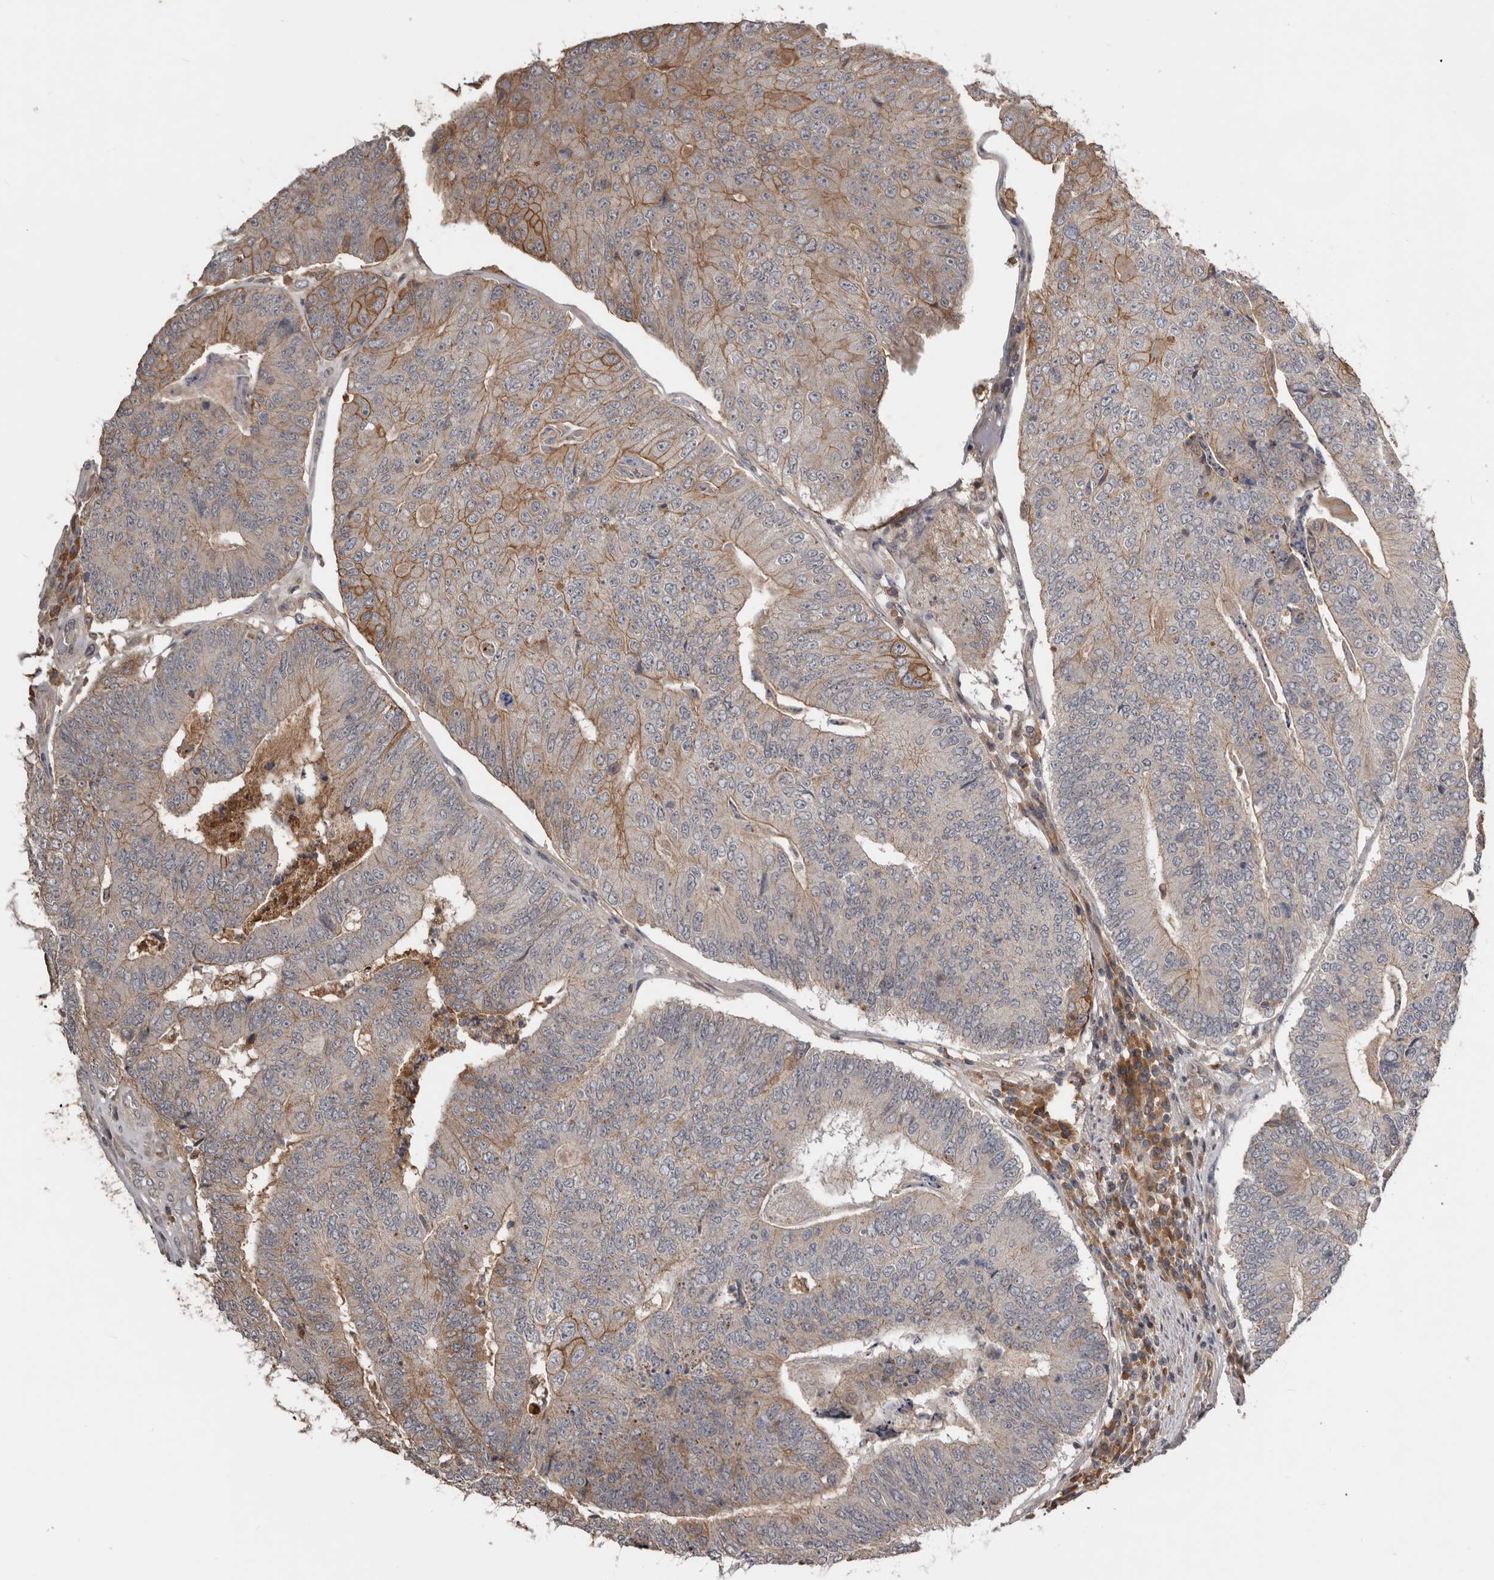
{"staining": {"intensity": "moderate", "quantity": "<25%", "location": "cytoplasmic/membranous"}, "tissue": "colorectal cancer", "cell_type": "Tumor cells", "image_type": "cancer", "snomed": [{"axis": "morphology", "description": "Adenocarcinoma, NOS"}, {"axis": "topography", "description": "Colon"}], "caption": "Protein staining of adenocarcinoma (colorectal) tissue demonstrates moderate cytoplasmic/membranous positivity in approximately <25% of tumor cells.", "gene": "NMUR1", "patient": {"sex": "female", "age": 67}}